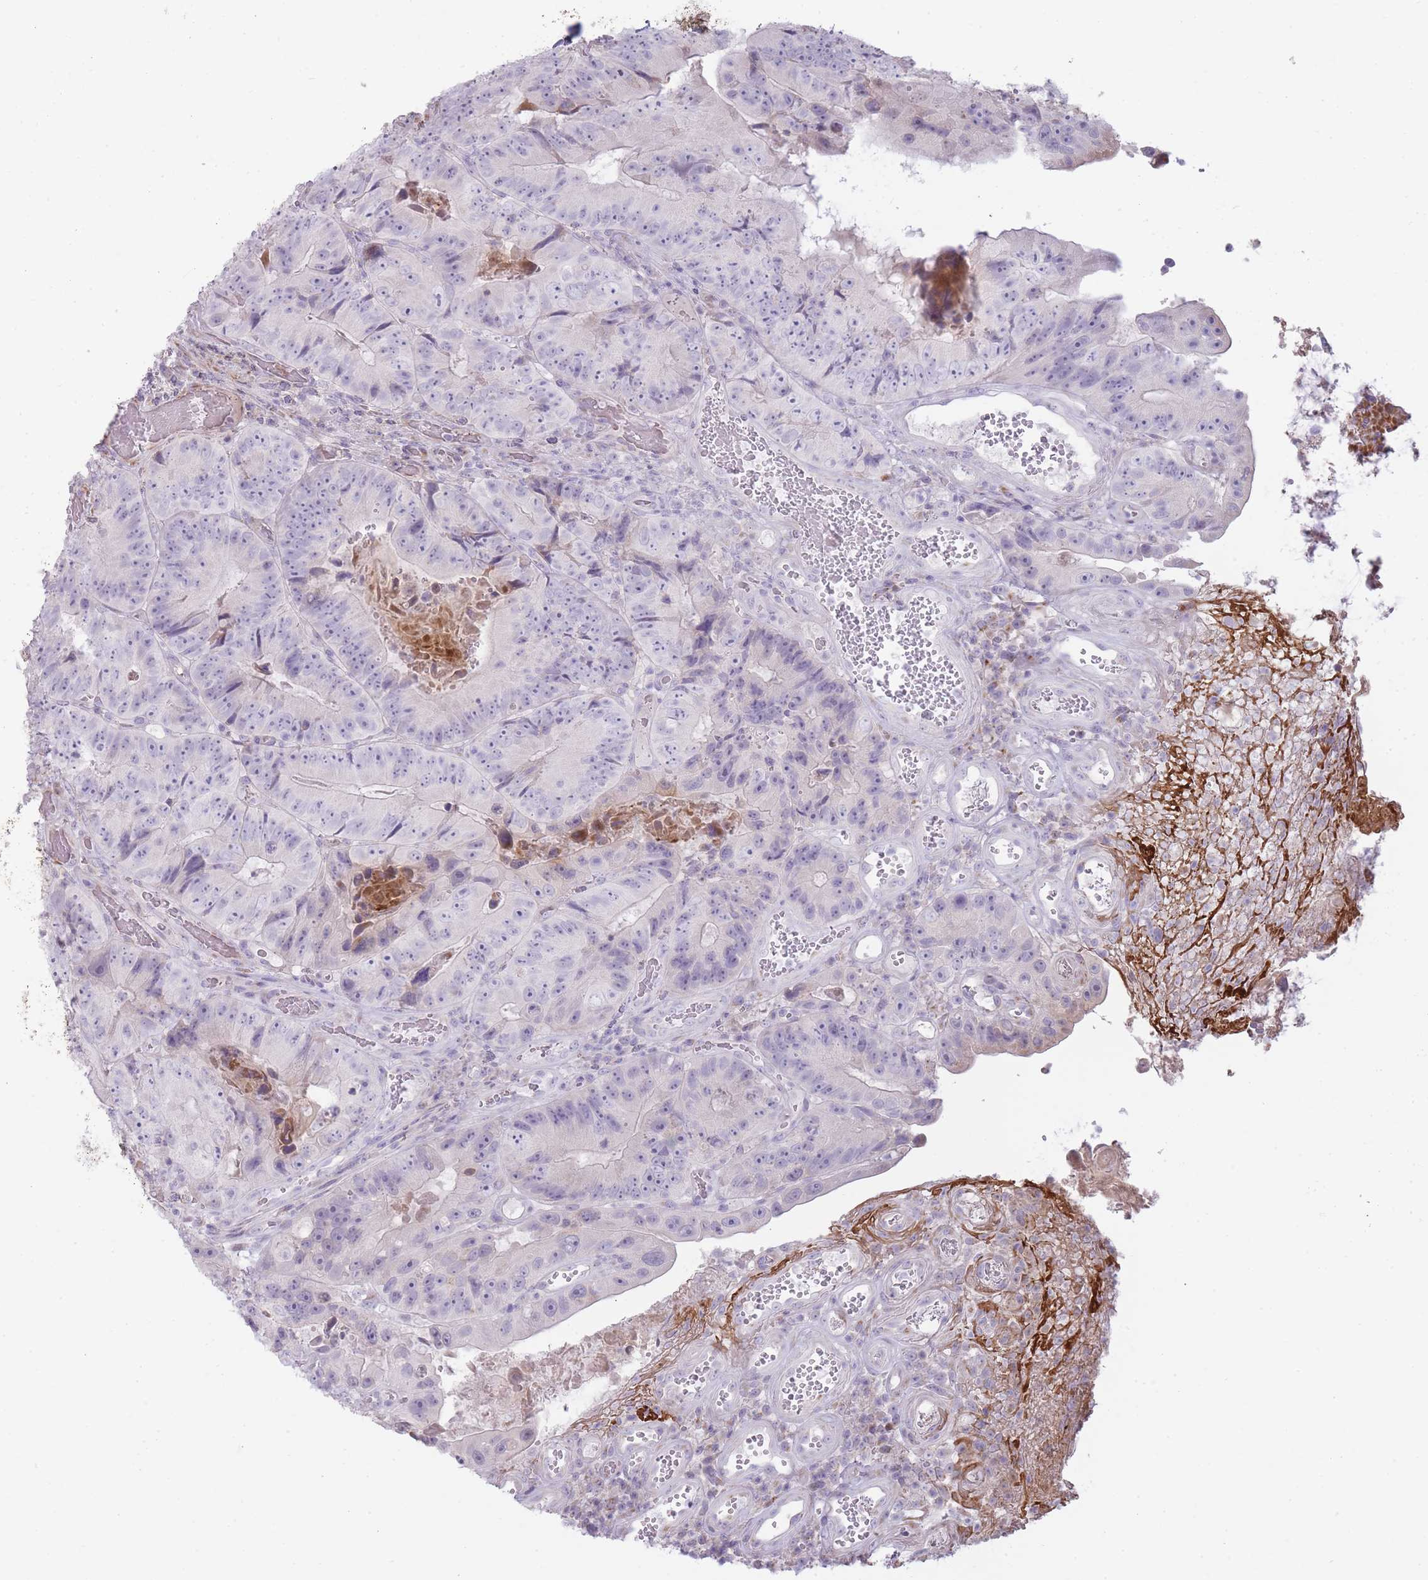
{"staining": {"intensity": "negative", "quantity": "none", "location": "none"}, "tissue": "colorectal cancer", "cell_type": "Tumor cells", "image_type": "cancer", "snomed": [{"axis": "morphology", "description": "Adenocarcinoma, NOS"}, {"axis": "topography", "description": "Colon"}], "caption": "This is a image of immunohistochemistry staining of colorectal adenocarcinoma, which shows no expression in tumor cells.", "gene": "PPP3R2", "patient": {"sex": "female", "age": 86}}